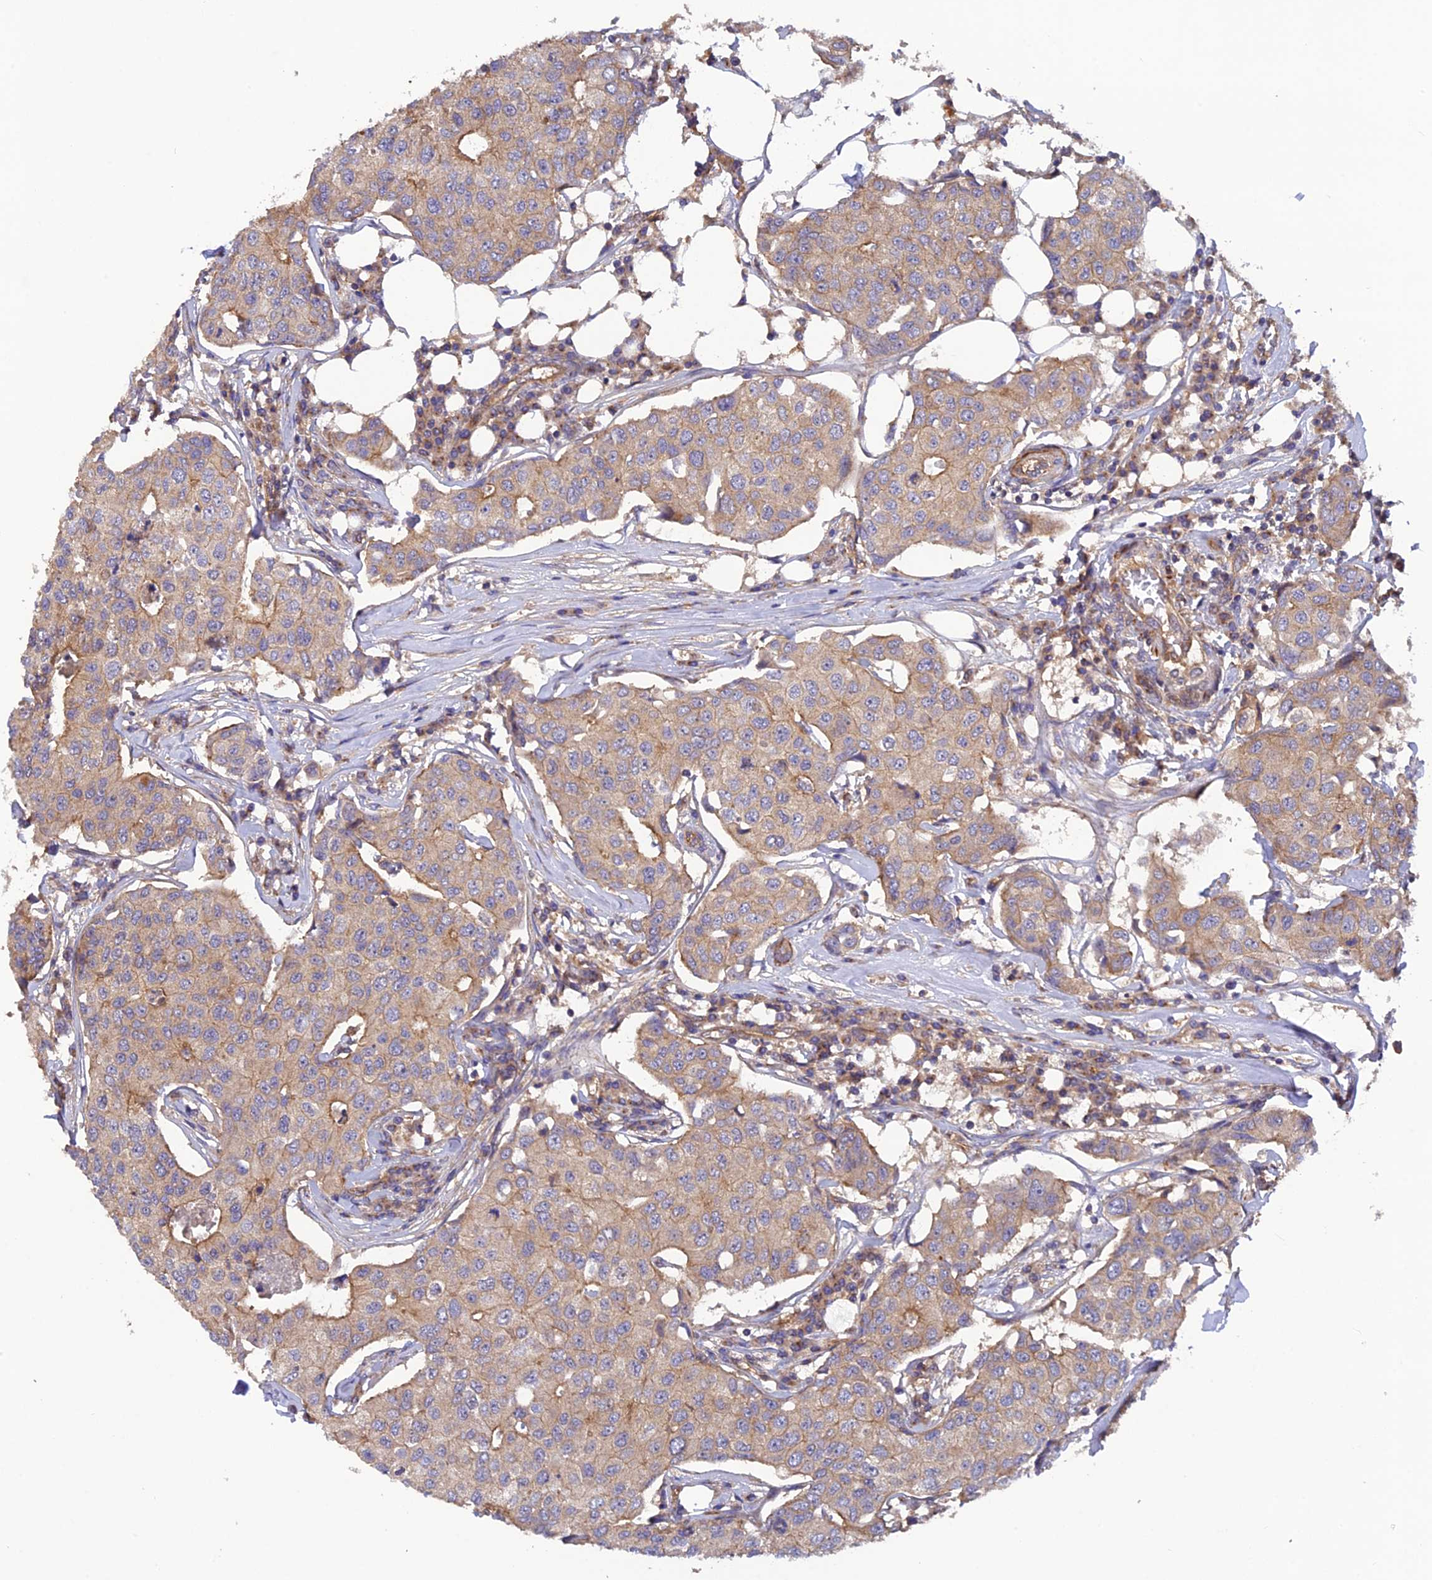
{"staining": {"intensity": "moderate", "quantity": ">75%", "location": "cytoplasmic/membranous"}, "tissue": "breast cancer", "cell_type": "Tumor cells", "image_type": "cancer", "snomed": [{"axis": "morphology", "description": "Duct carcinoma"}, {"axis": "topography", "description": "Breast"}], "caption": "Moderate cytoplasmic/membranous positivity for a protein is appreciated in about >75% of tumor cells of infiltrating ductal carcinoma (breast) using immunohistochemistry.", "gene": "ADAMTS15", "patient": {"sex": "female", "age": 80}}